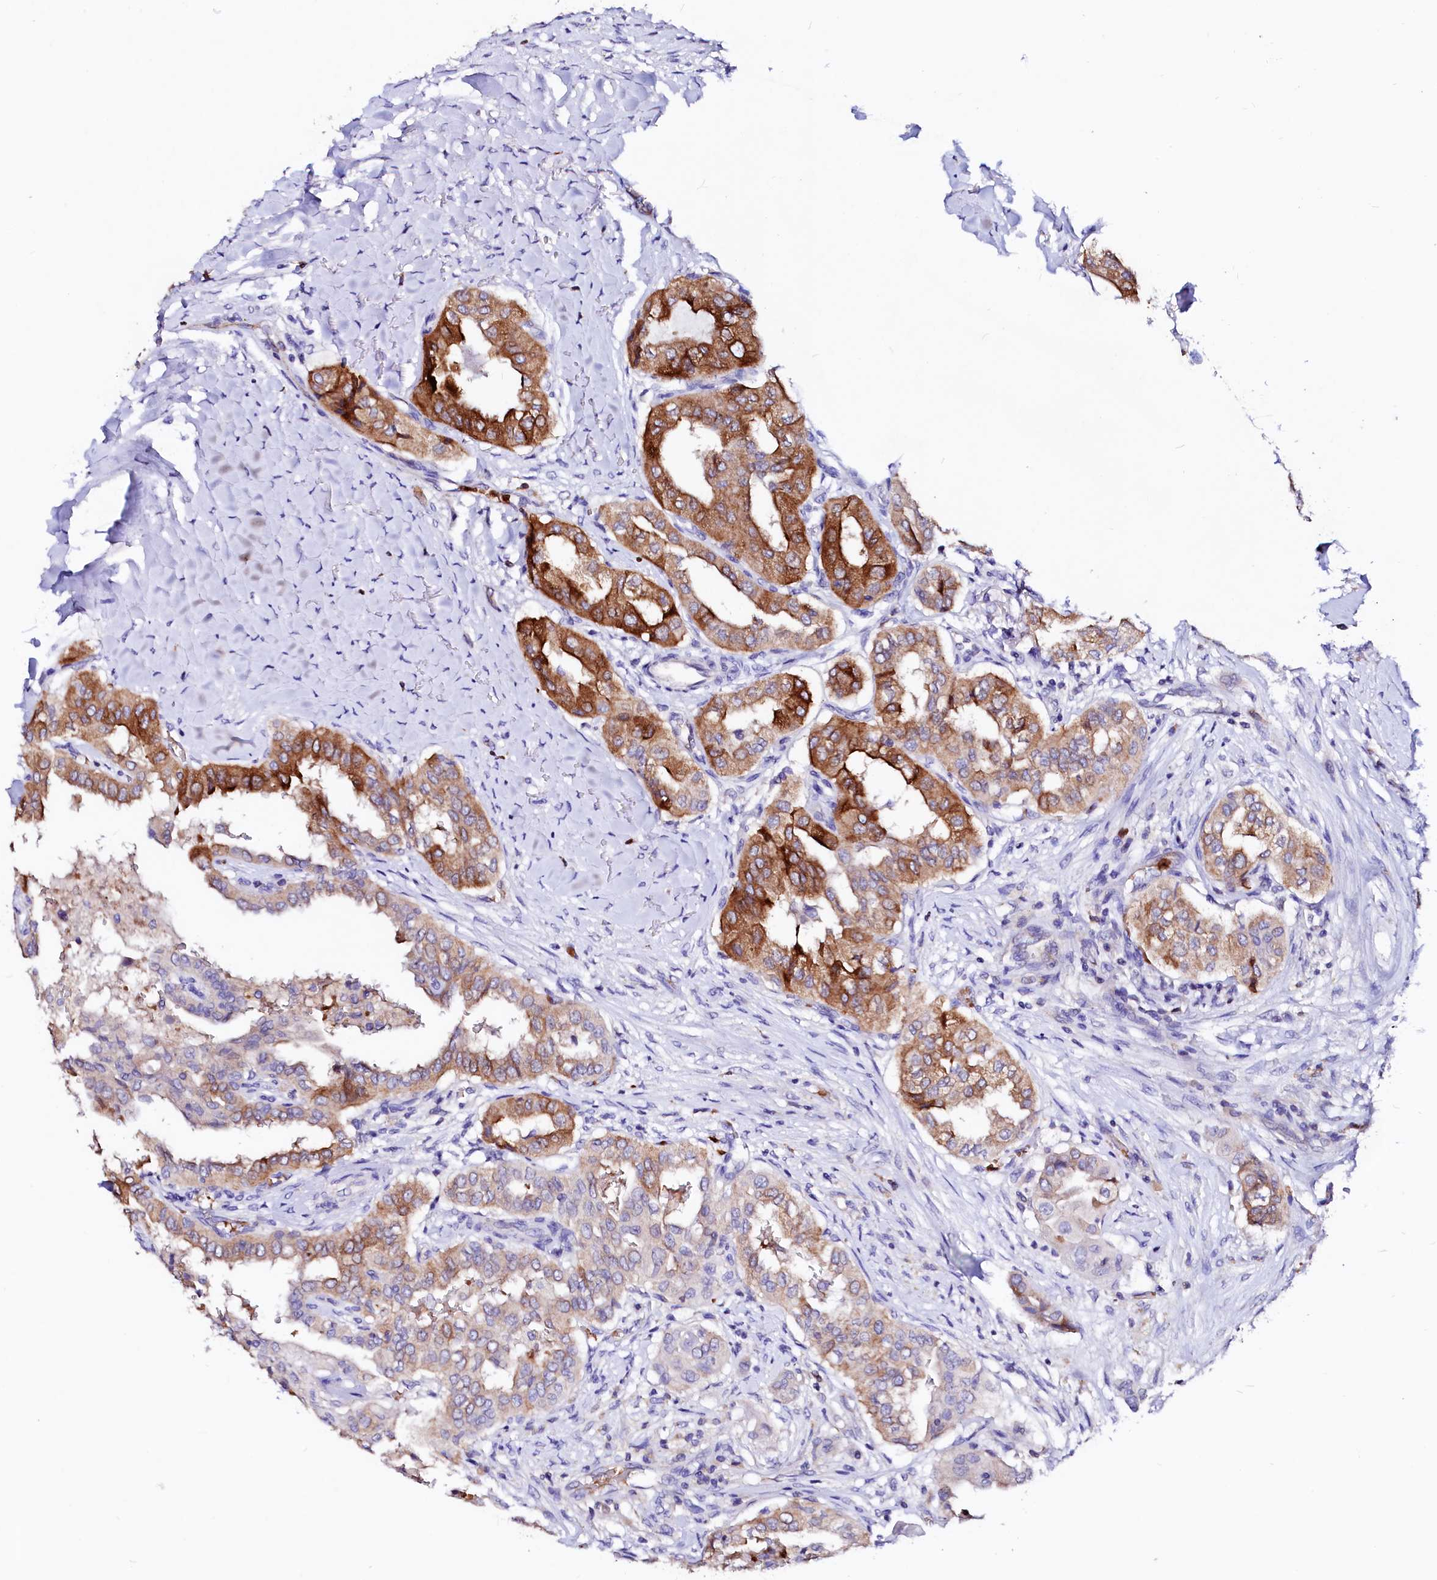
{"staining": {"intensity": "strong", "quantity": ">75%", "location": "cytoplasmic/membranous"}, "tissue": "thyroid cancer", "cell_type": "Tumor cells", "image_type": "cancer", "snomed": [{"axis": "morphology", "description": "Papillary adenocarcinoma, NOS"}, {"axis": "topography", "description": "Thyroid gland"}], "caption": "Immunohistochemistry (IHC) (DAB) staining of human thyroid cancer (papillary adenocarcinoma) shows strong cytoplasmic/membranous protein expression in approximately >75% of tumor cells.", "gene": "RAB27A", "patient": {"sex": "female", "age": 59}}